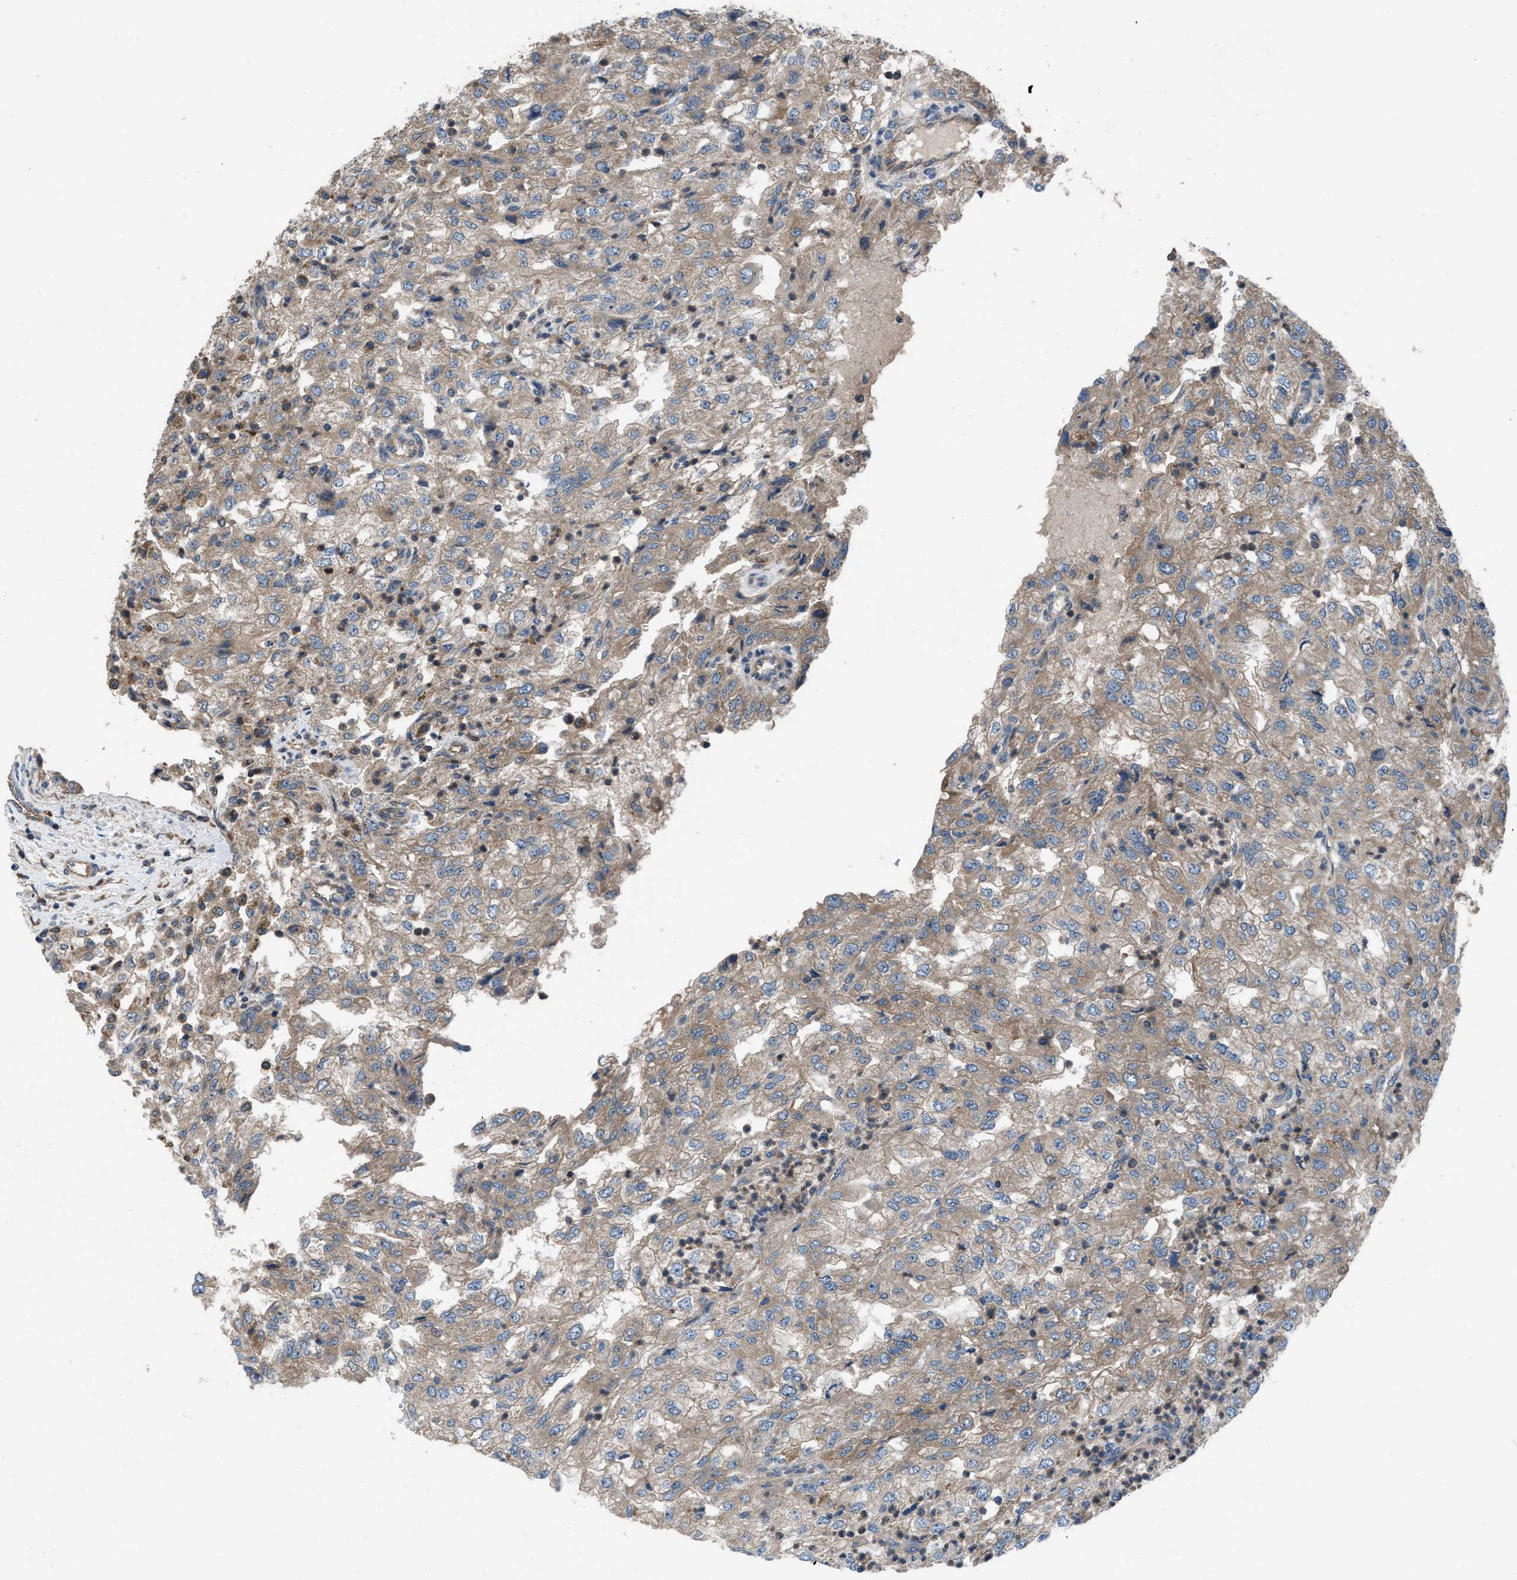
{"staining": {"intensity": "weak", "quantity": ">75%", "location": "cytoplasmic/membranous"}, "tissue": "renal cancer", "cell_type": "Tumor cells", "image_type": "cancer", "snomed": [{"axis": "morphology", "description": "Adenocarcinoma, NOS"}, {"axis": "topography", "description": "Kidney"}], "caption": "IHC micrograph of human renal cancer (adenocarcinoma) stained for a protein (brown), which reveals low levels of weak cytoplasmic/membranous expression in about >75% of tumor cells.", "gene": "USP25", "patient": {"sex": "female", "age": 54}}